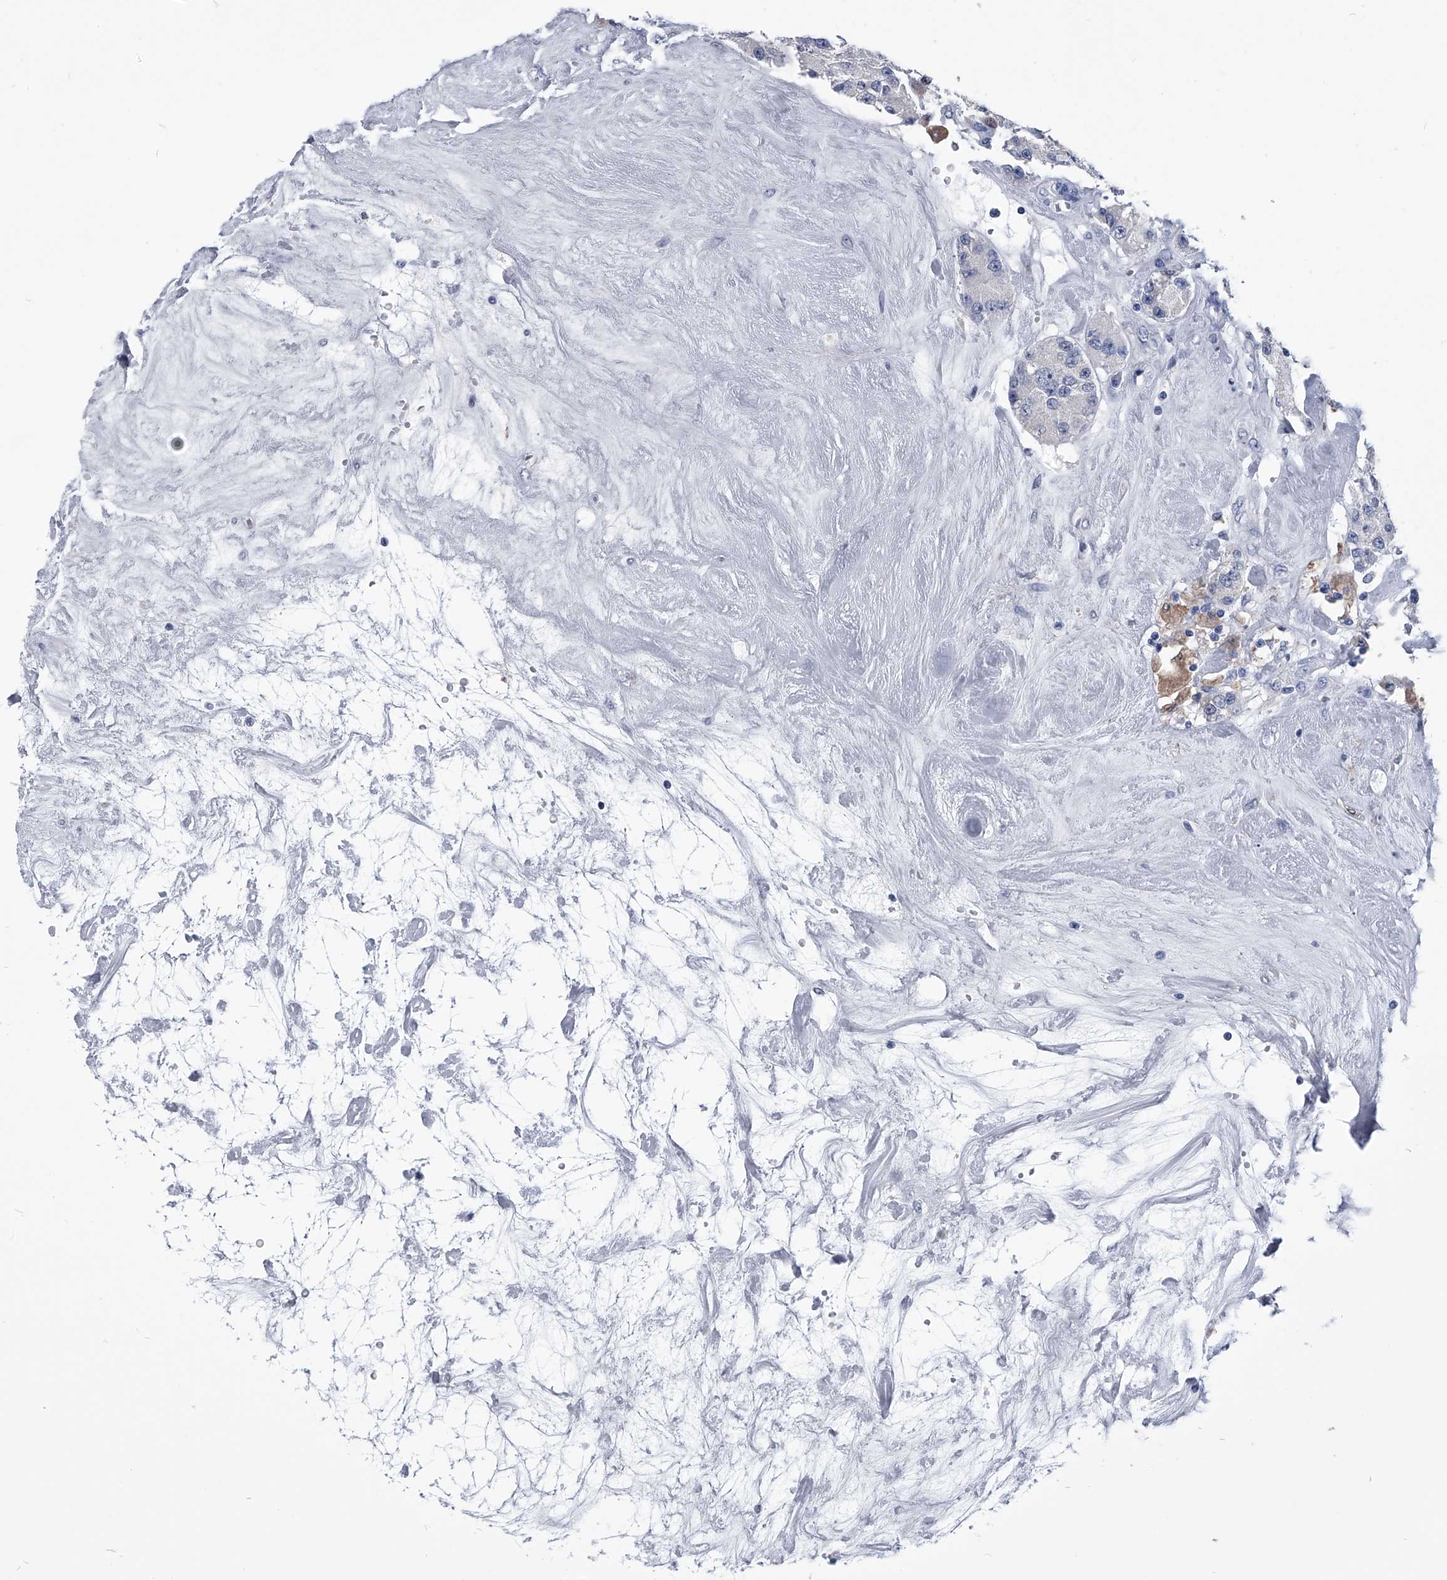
{"staining": {"intensity": "negative", "quantity": "none", "location": "none"}, "tissue": "carcinoid", "cell_type": "Tumor cells", "image_type": "cancer", "snomed": [{"axis": "morphology", "description": "Carcinoid, malignant, NOS"}, {"axis": "topography", "description": "Pancreas"}], "caption": "The immunohistochemistry (IHC) micrograph has no significant positivity in tumor cells of carcinoid tissue.", "gene": "PDXK", "patient": {"sex": "male", "age": 41}}